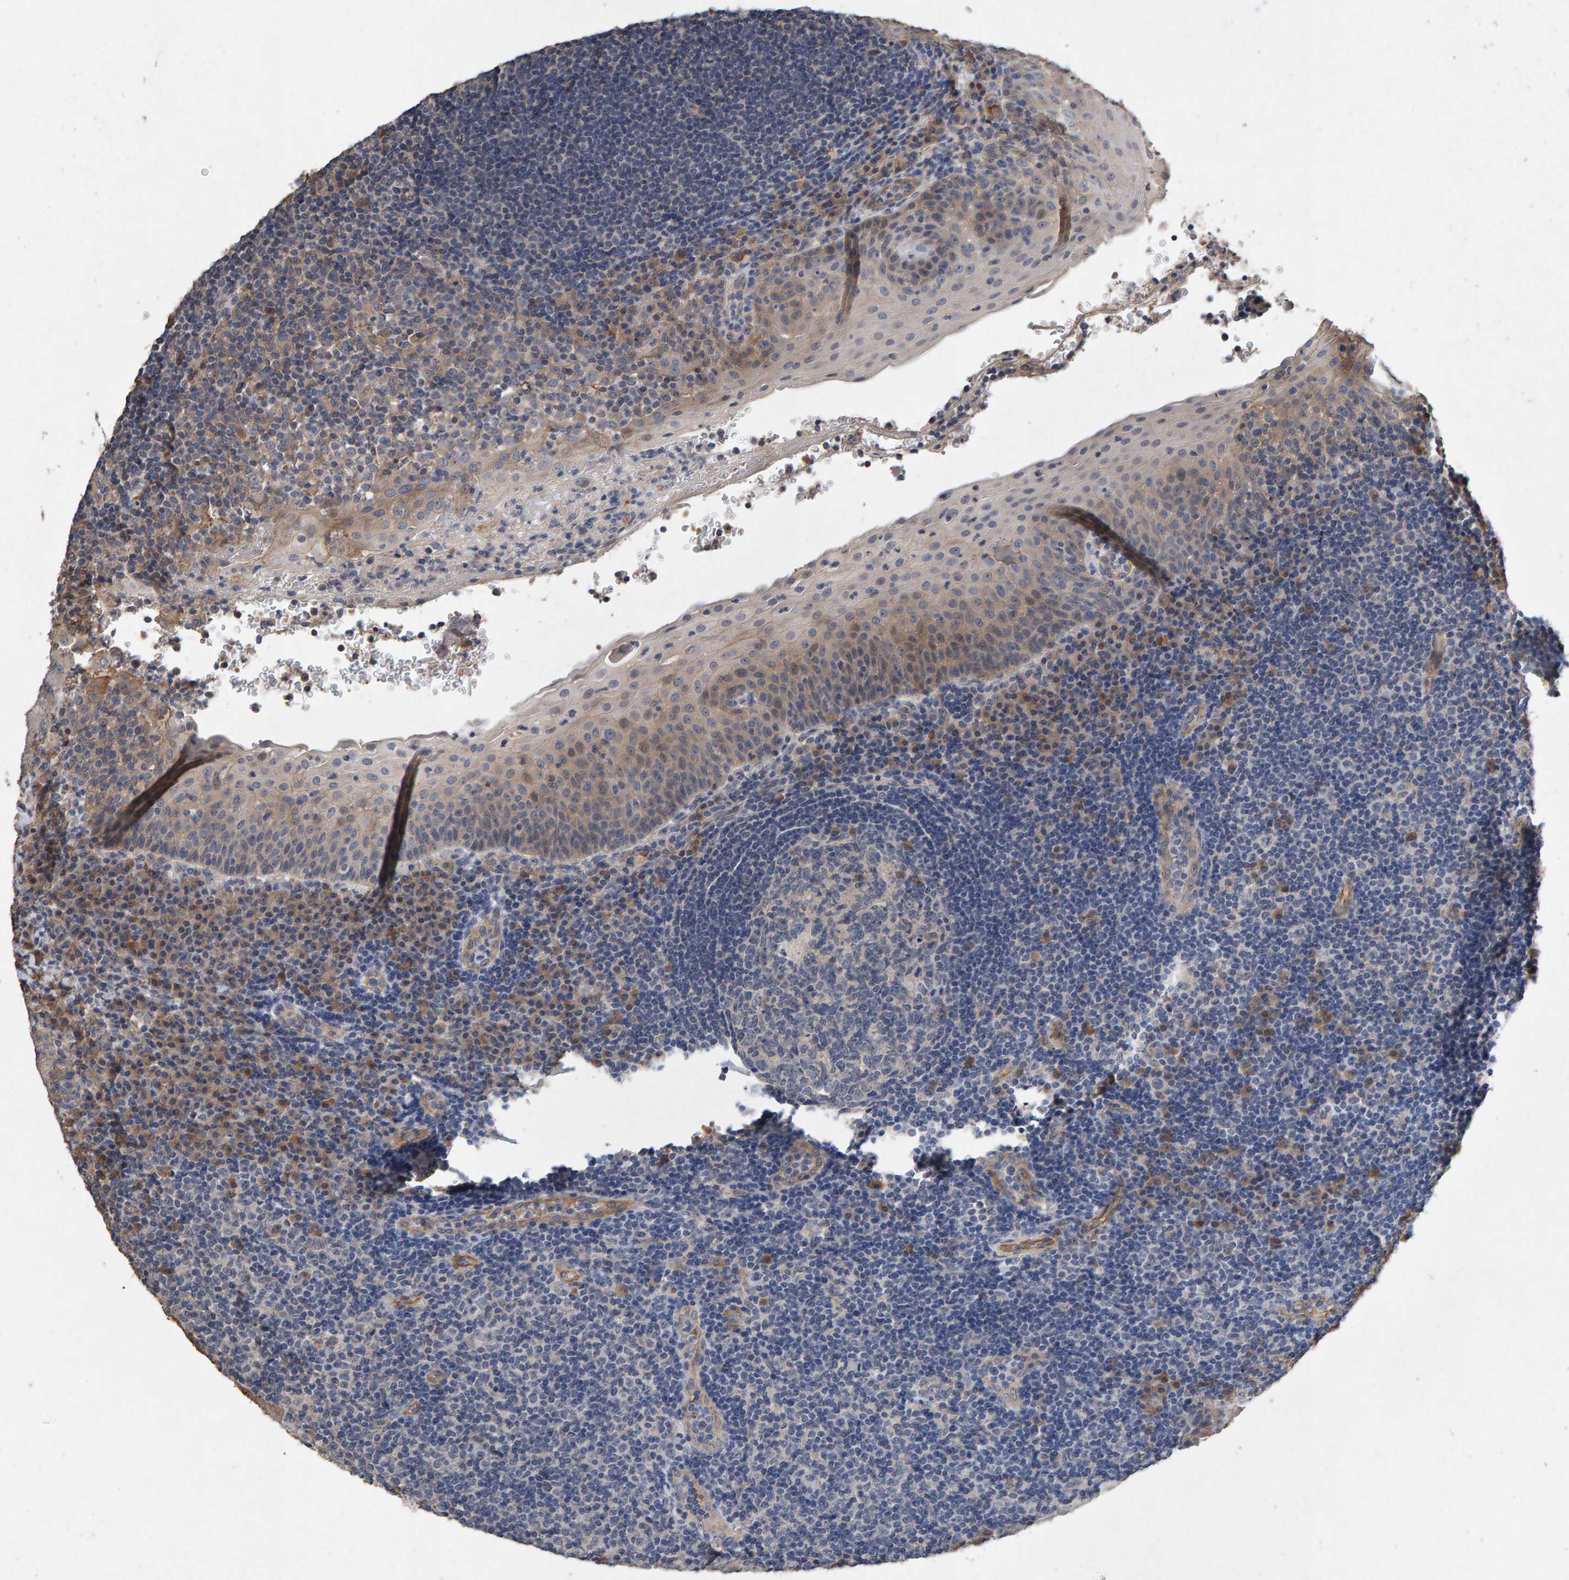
{"staining": {"intensity": "negative", "quantity": "none", "location": "none"}, "tissue": "tonsil", "cell_type": "Germinal center cells", "image_type": "normal", "snomed": [{"axis": "morphology", "description": "Normal tissue, NOS"}, {"axis": "topography", "description": "Tonsil"}], "caption": "The image exhibits no significant expression in germinal center cells of tonsil. (IHC, brightfield microscopy, high magnification).", "gene": "EFR3A", "patient": {"sex": "female", "age": 40}}